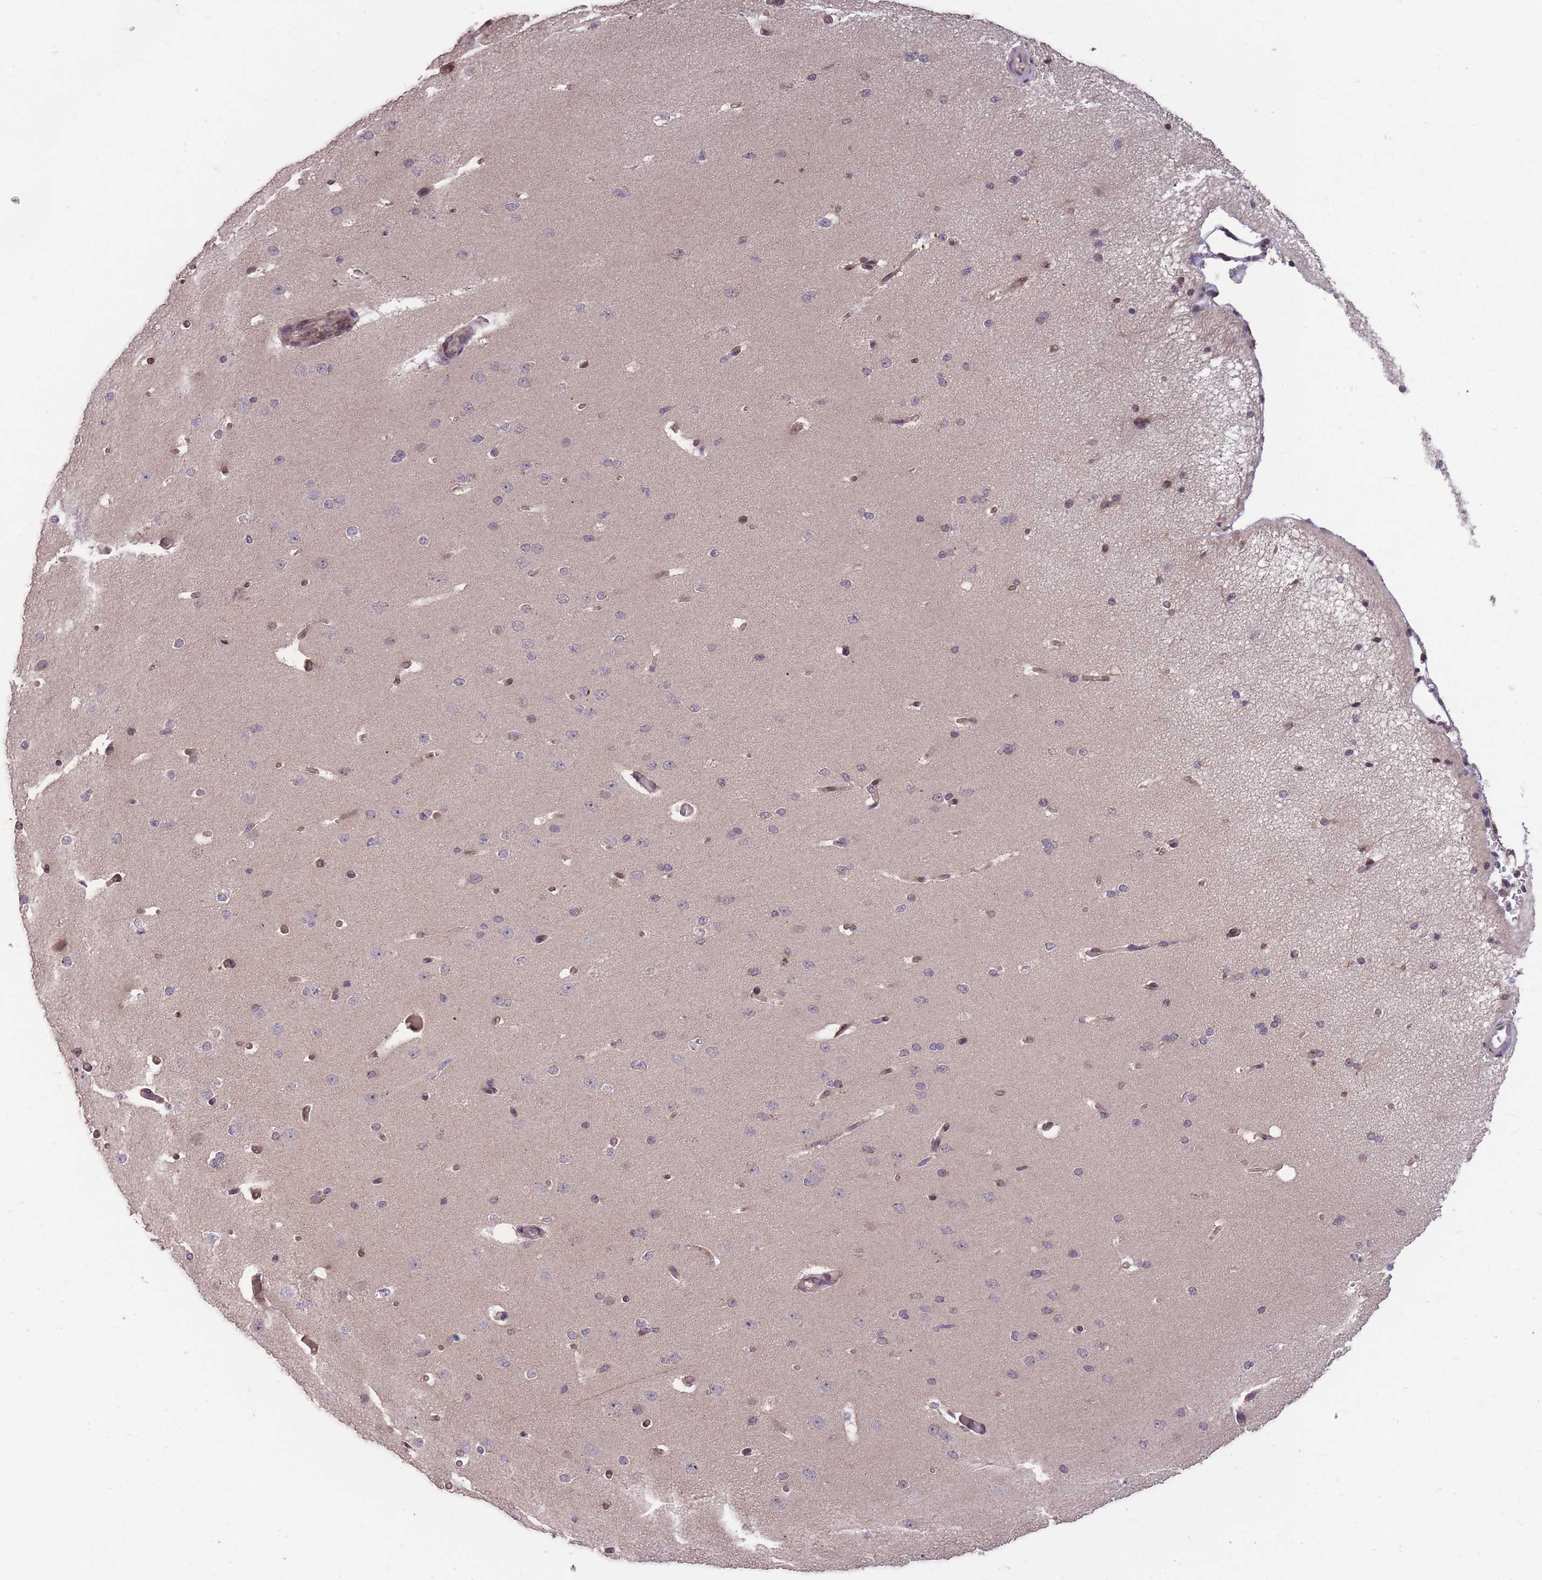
{"staining": {"intensity": "moderate", "quantity": "25%-75%", "location": "cytoplasmic/membranous,nuclear"}, "tissue": "cerebral cortex", "cell_type": "Endothelial cells", "image_type": "normal", "snomed": [{"axis": "morphology", "description": "Normal tissue, NOS"}, {"axis": "morphology", "description": "Inflammation, NOS"}, {"axis": "topography", "description": "Cerebral cortex"}], "caption": "Benign cerebral cortex exhibits moderate cytoplasmic/membranous,nuclear expression in about 25%-75% of endothelial cells, visualized by immunohistochemistry.", "gene": "GGT5", "patient": {"sex": "male", "age": 6}}